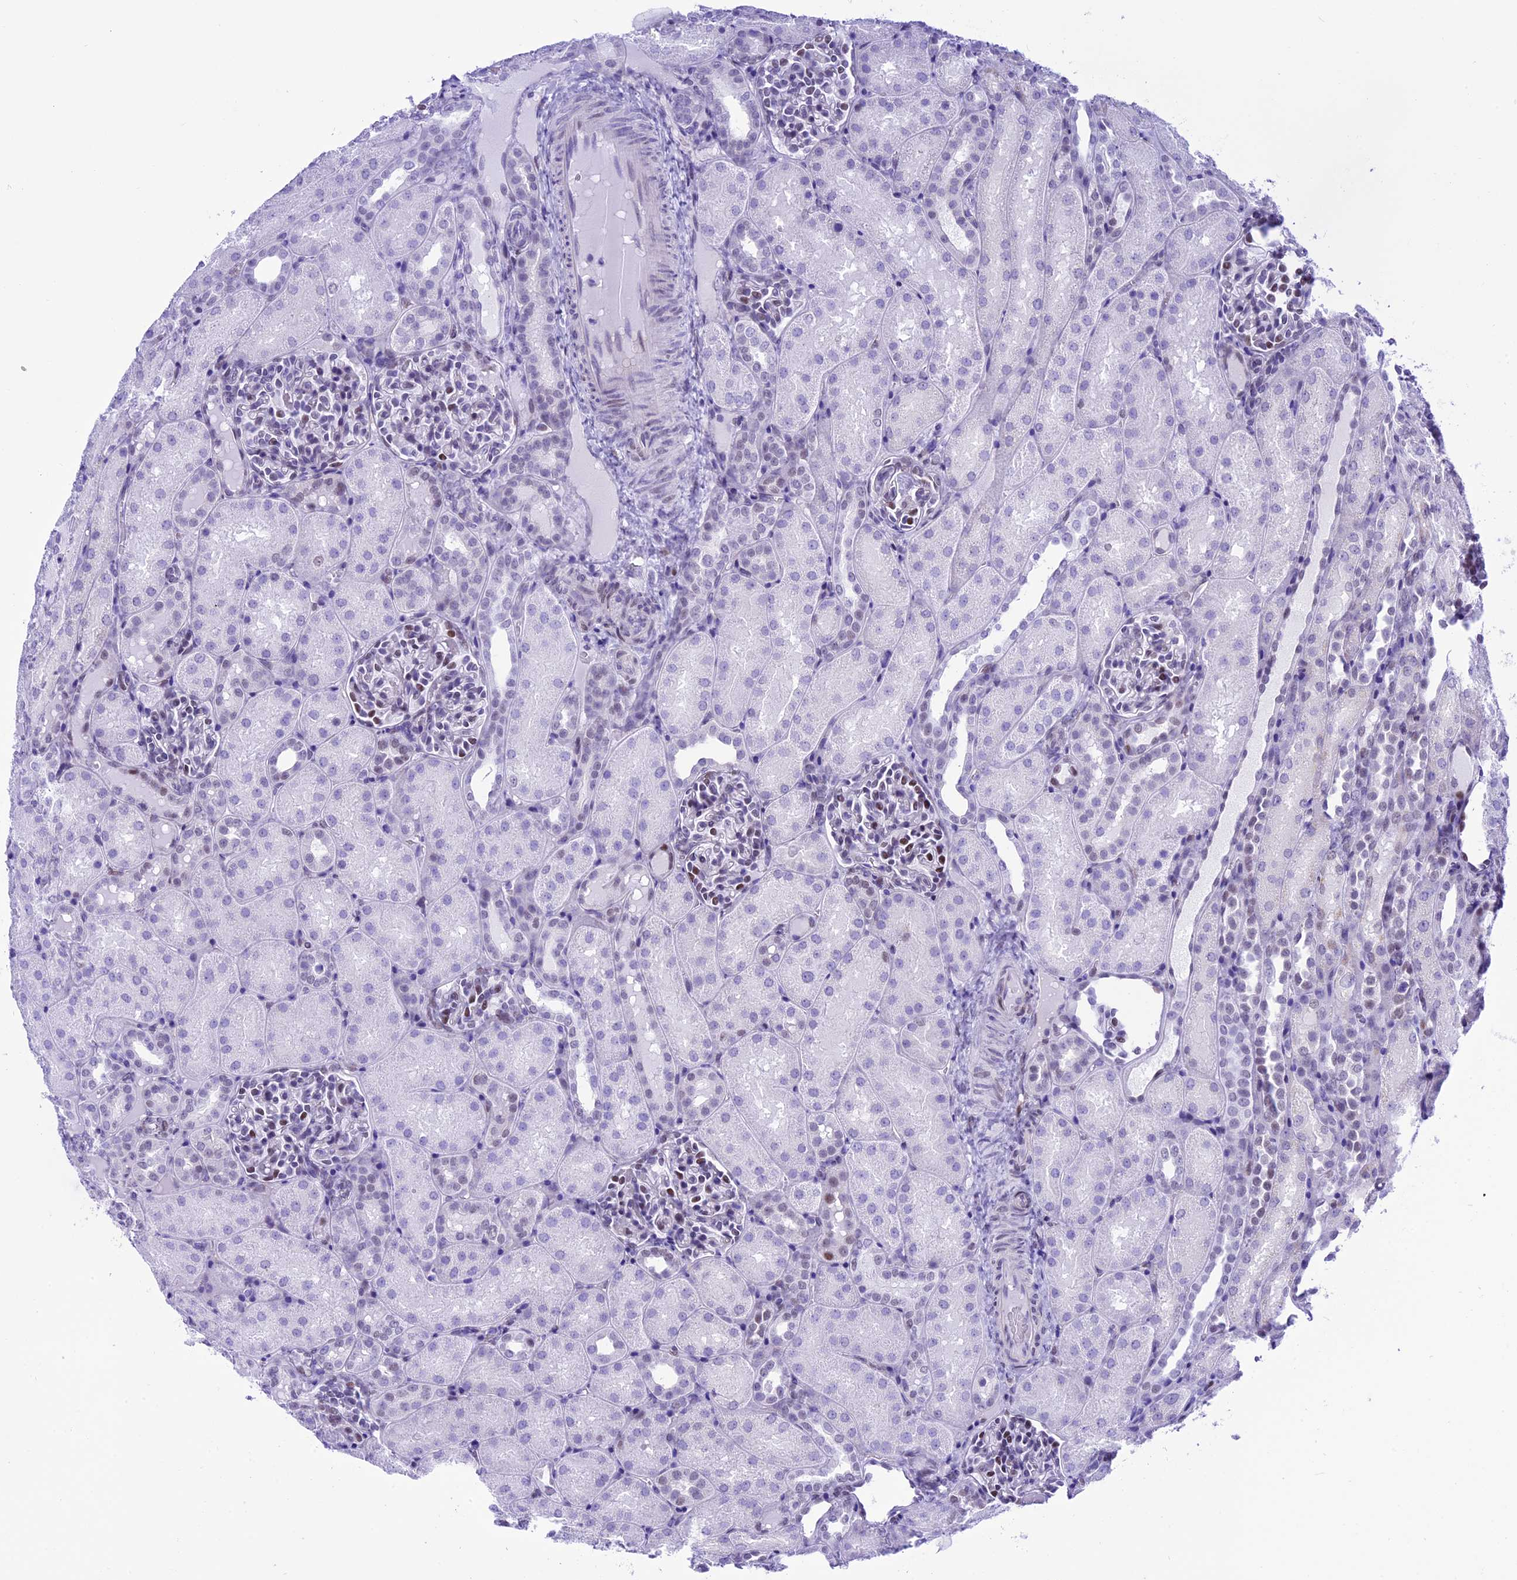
{"staining": {"intensity": "negative", "quantity": "none", "location": "none"}, "tissue": "kidney", "cell_type": "Cells in glomeruli", "image_type": "normal", "snomed": [{"axis": "morphology", "description": "Normal tissue, NOS"}, {"axis": "topography", "description": "Kidney"}], "caption": "This micrograph is of unremarkable kidney stained with IHC to label a protein in brown with the nuclei are counter-stained blue. There is no staining in cells in glomeruli. The staining is performed using DAB brown chromogen with nuclei counter-stained in using hematoxylin.", "gene": "RPS6KB1", "patient": {"sex": "male", "age": 1}}